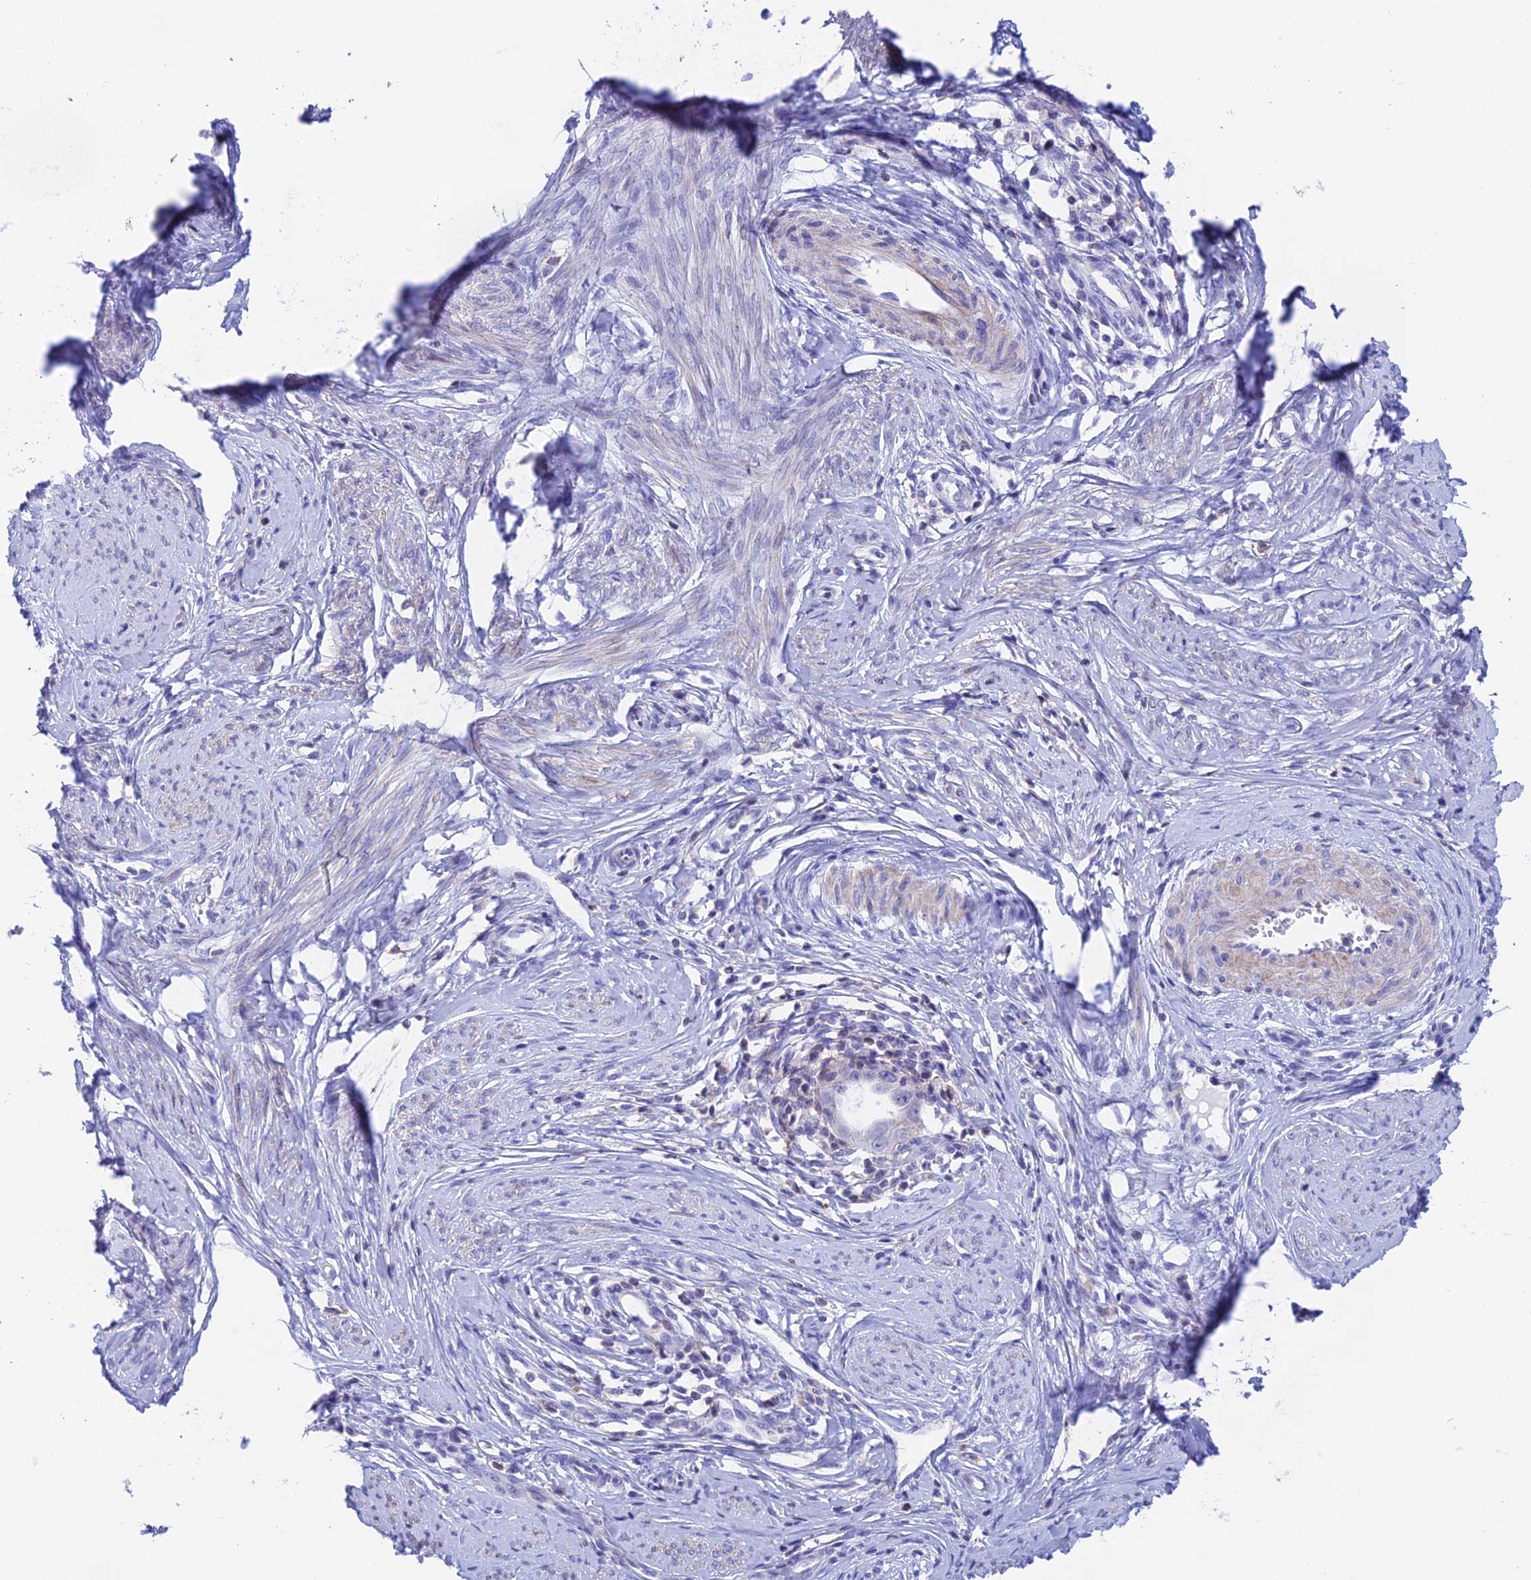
{"staining": {"intensity": "negative", "quantity": "none", "location": "none"}, "tissue": "cervical cancer", "cell_type": "Tumor cells", "image_type": "cancer", "snomed": [{"axis": "morphology", "description": "Adenocarcinoma, NOS"}, {"axis": "topography", "description": "Cervix"}], "caption": "Human cervical cancer (adenocarcinoma) stained for a protein using immunohistochemistry shows no positivity in tumor cells.", "gene": "PRIM1", "patient": {"sex": "female", "age": 36}}